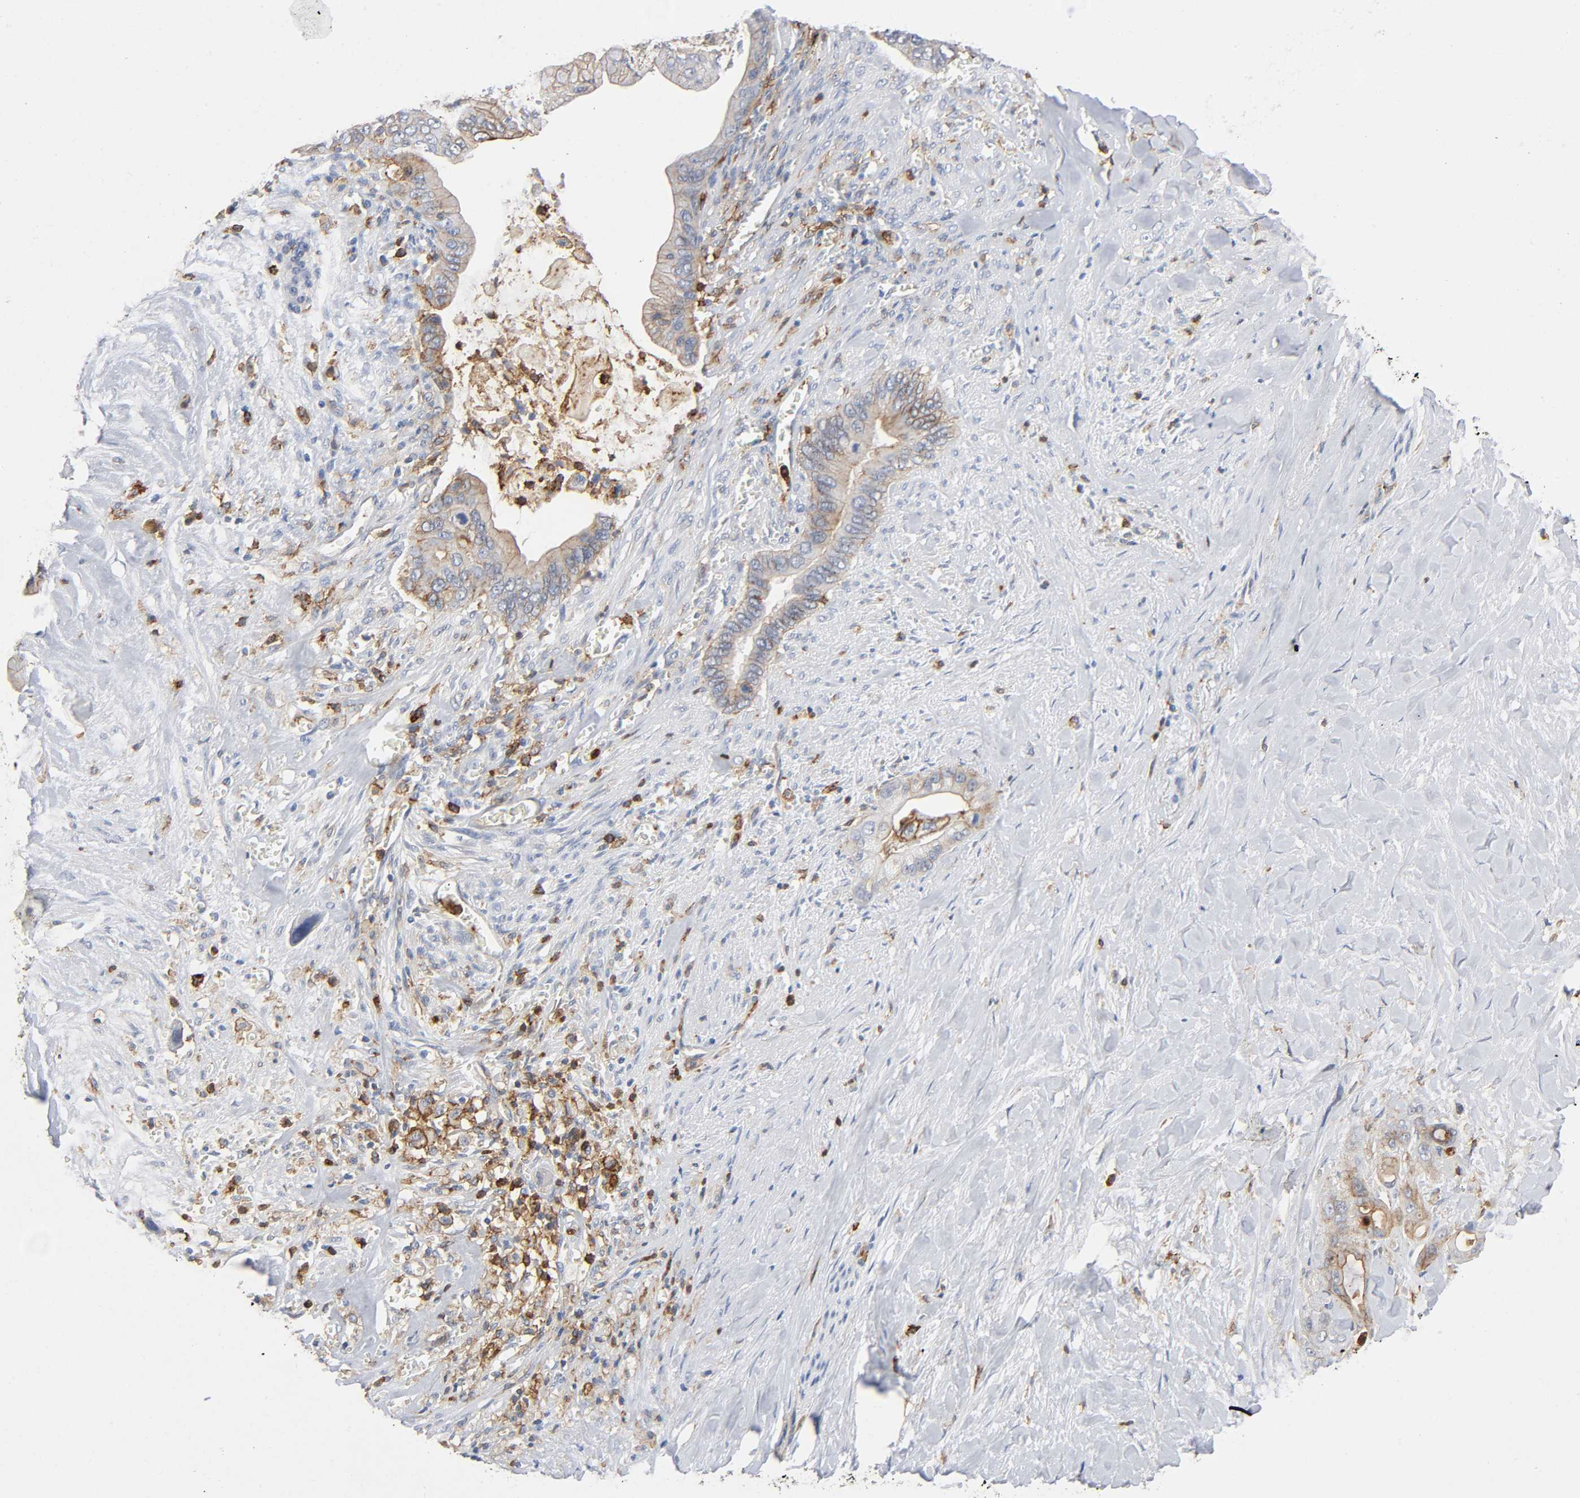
{"staining": {"intensity": "weak", "quantity": "<25%", "location": "cytoplasmic/membranous"}, "tissue": "pancreatic cancer", "cell_type": "Tumor cells", "image_type": "cancer", "snomed": [{"axis": "morphology", "description": "Adenocarcinoma, NOS"}, {"axis": "topography", "description": "Pancreas"}], "caption": "Protein analysis of pancreatic cancer (adenocarcinoma) displays no significant staining in tumor cells.", "gene": "LYN", "patient": {"sex": "male", "age": 59}}